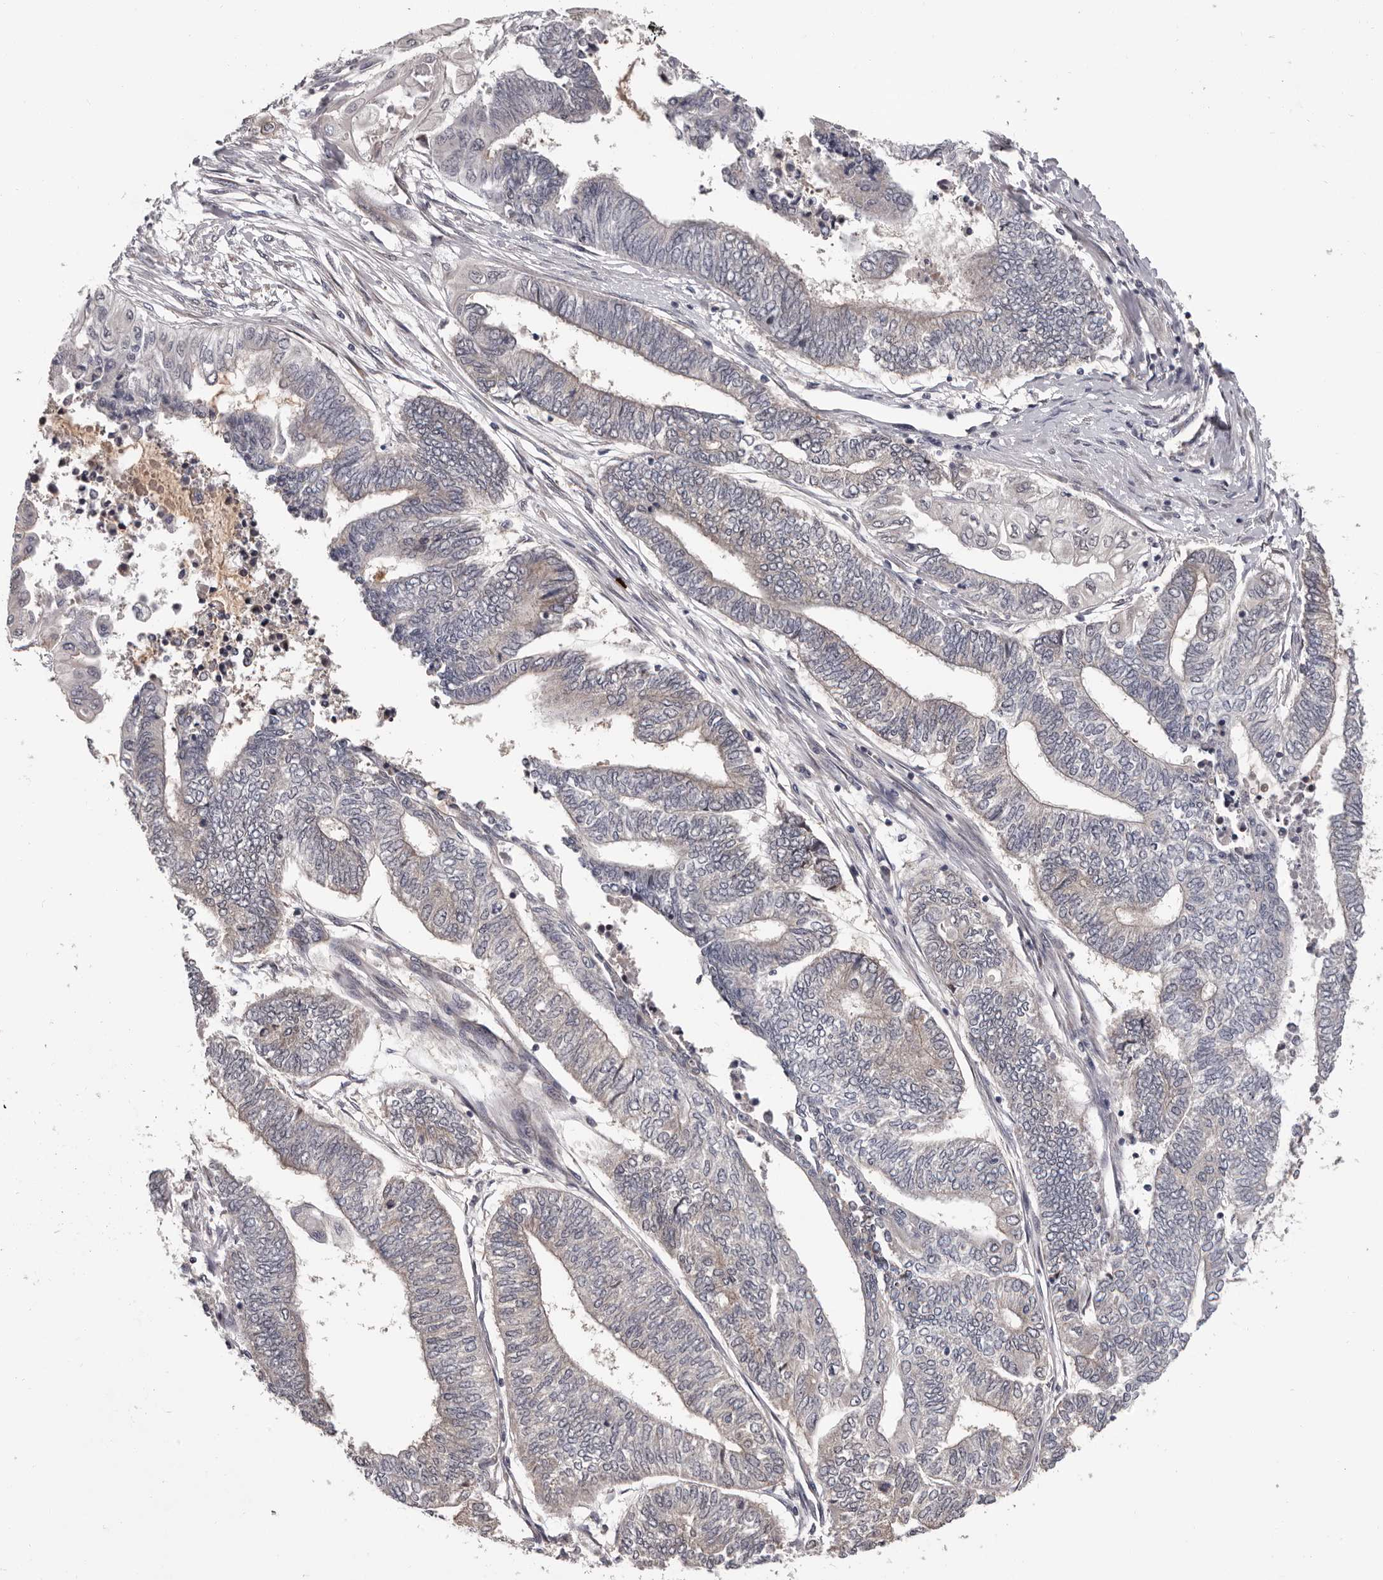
{"staining": {"intensity": "weak", "quantity": "<25%", "location": "cytoplasmic/membranous"}, "tissue": "endometrial cancer", "cell_type": "Tumor cells", "image_type": "cancer", "snomed": [{"axis": "morphology", "description": "Adenocarcinoma, NOS"}, {"axis": "topography", "description": "Uterus"}, {"axis": "topography", "description": "Endometrium"}], "caption": "This micrograph is of endometrial cancer stained with immunohistochemistry (IHC) to label a protein in brown with the nuclei are counter-stained blue. There is no expression in tumor cells.", "gene": "MED8", "patient": {"sex": "female", "age": 70}}